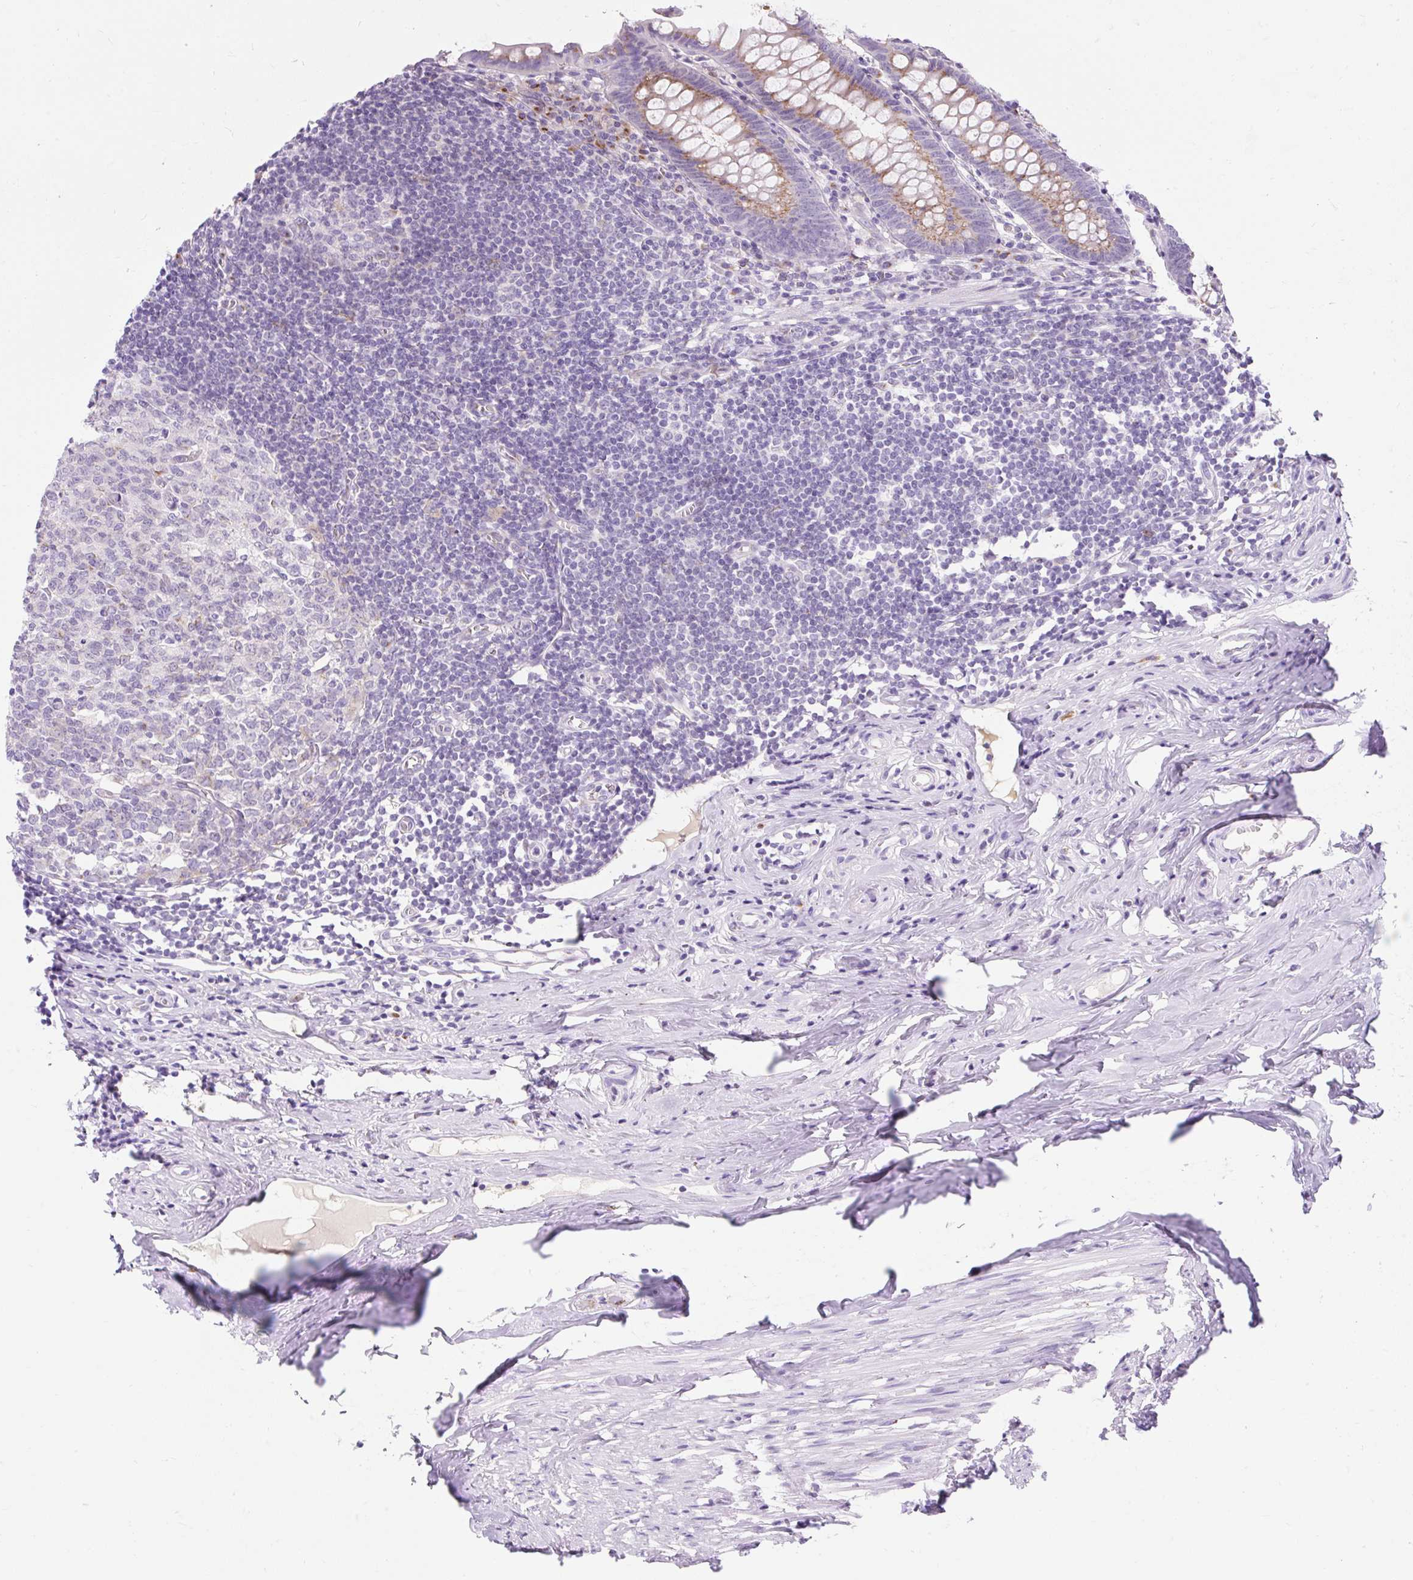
{"staining": {"intensity": "moderate", "quantity": "25%-75%", "location": "cytoplasmic/membranous"}, "tissue": "appendix", "cell_type": "Glandular cells", "image_type": "normal", "snomed": [{"axis": "morphology", "description": "Normal tissue, NOS"}, {"axis": "topography", "description": "Appendix"}], "caption": "High-power microscopy captured an immunohistochemistry histopathology image of normal appendix, revealing moderate cytoplasmic/membranous expression in approximately 25%-75% of glandular cells. (Stains: DAB in brown, nuclei in blue, Microscopy: brightfield microscopy at high magnification).", "gene": "GOLGA8A", "patient": {"sex": "female", "age": 51}}